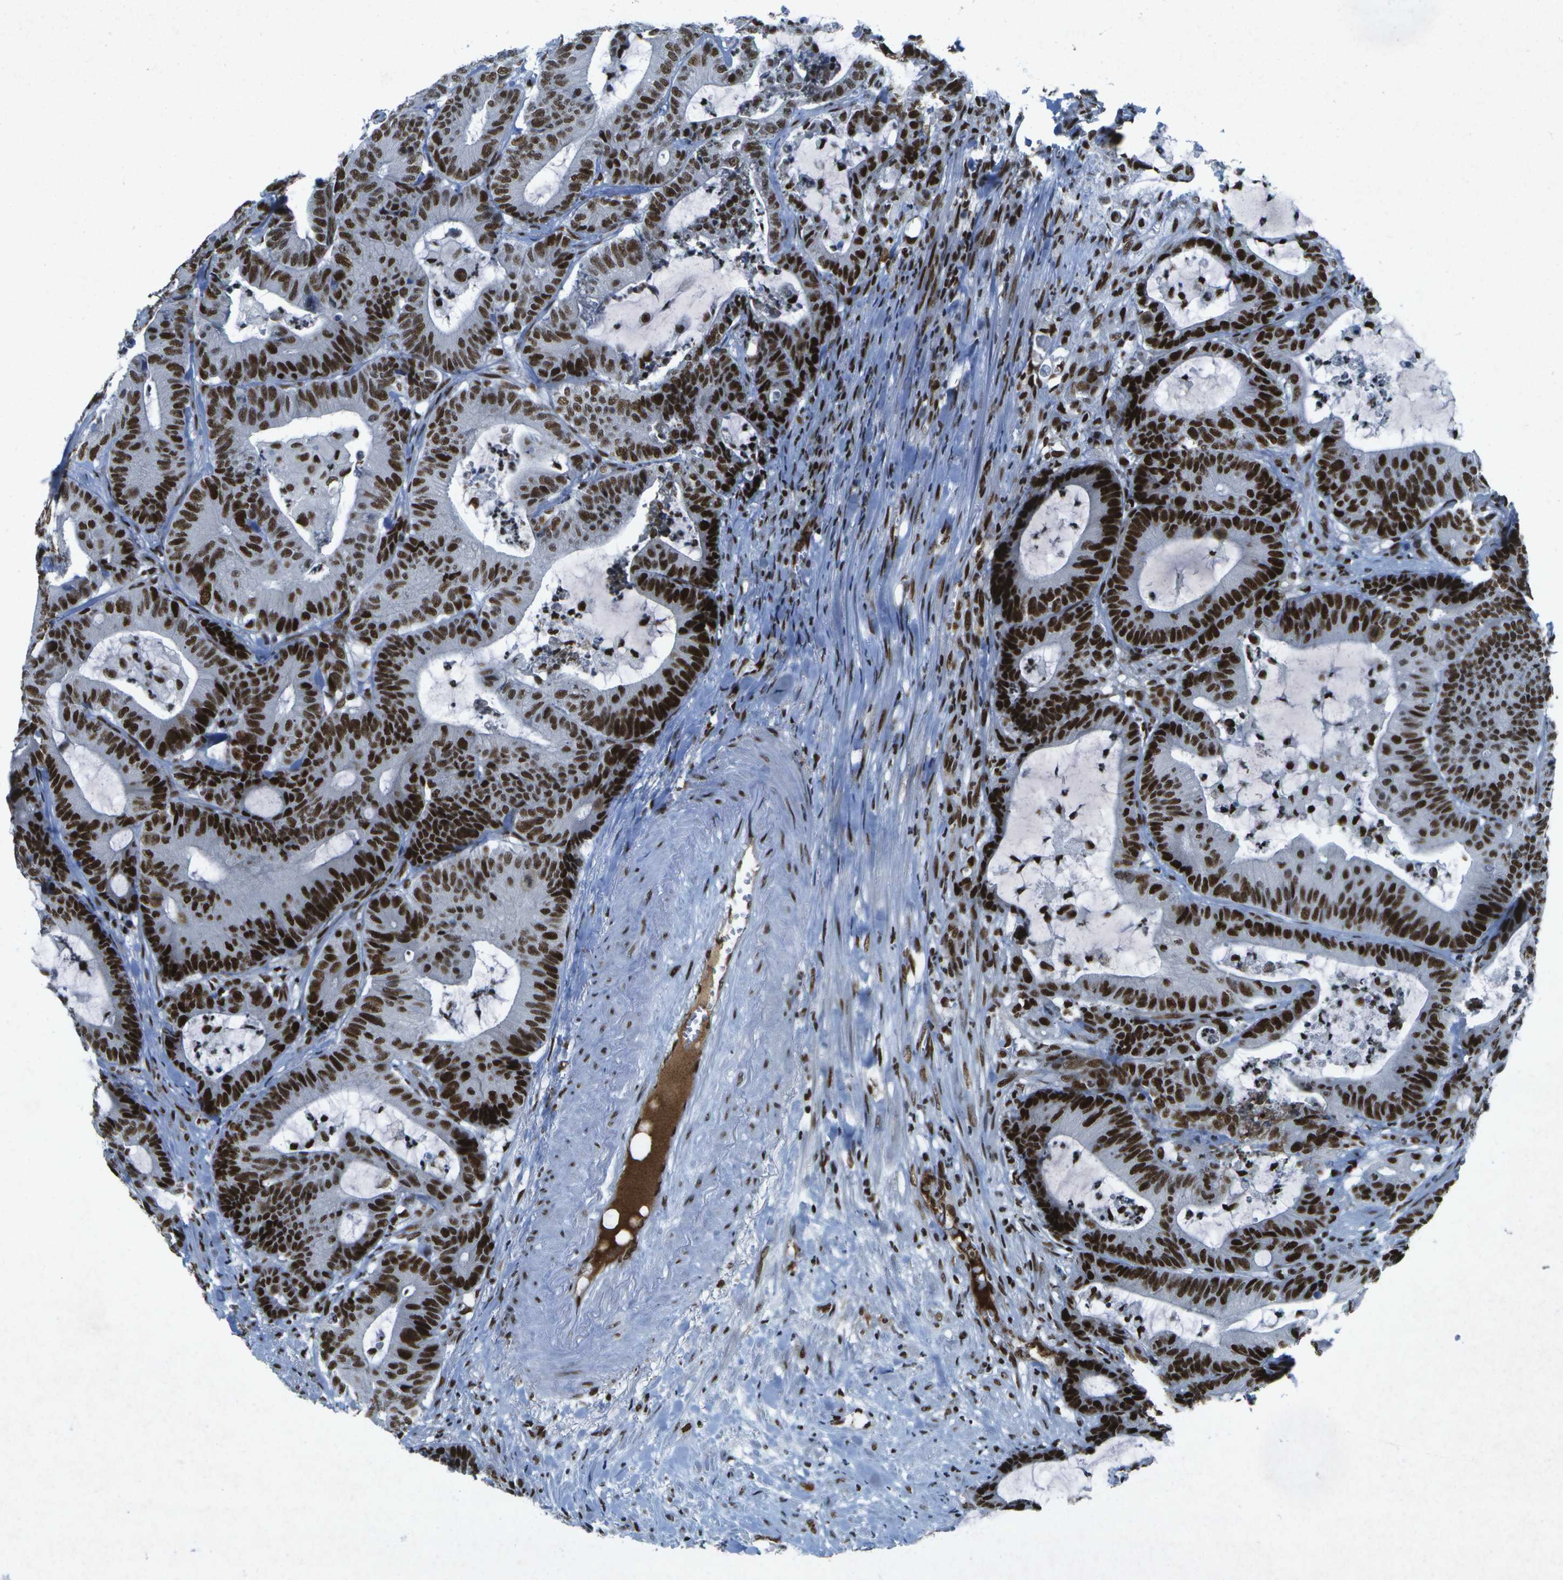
{"staining": {"intensity": "strong", "quantity": ">75%", "location": "nuclear"}, "tissue": "colorectal cancer", "cell_type": "Tumor cells", "image_type": "cancer", "snomed": [{"axis": "morphology", "description": "Adenocarcinoma, NOS"}, {"axis": "topography", "description": "Colon"}], "caption": "A high amount of strong nuclear expression is identified in about >75% of tumor cells in colorectal cancer (adenocarcinoma) tissue. The staining was performed using DAB to visualize the protein expression in brown, while the nuclei were stained in blue with hematoxylin (Magnification: 20x).", "gene": "MTA2", "patient": {"sex": "female", "age": 84}}